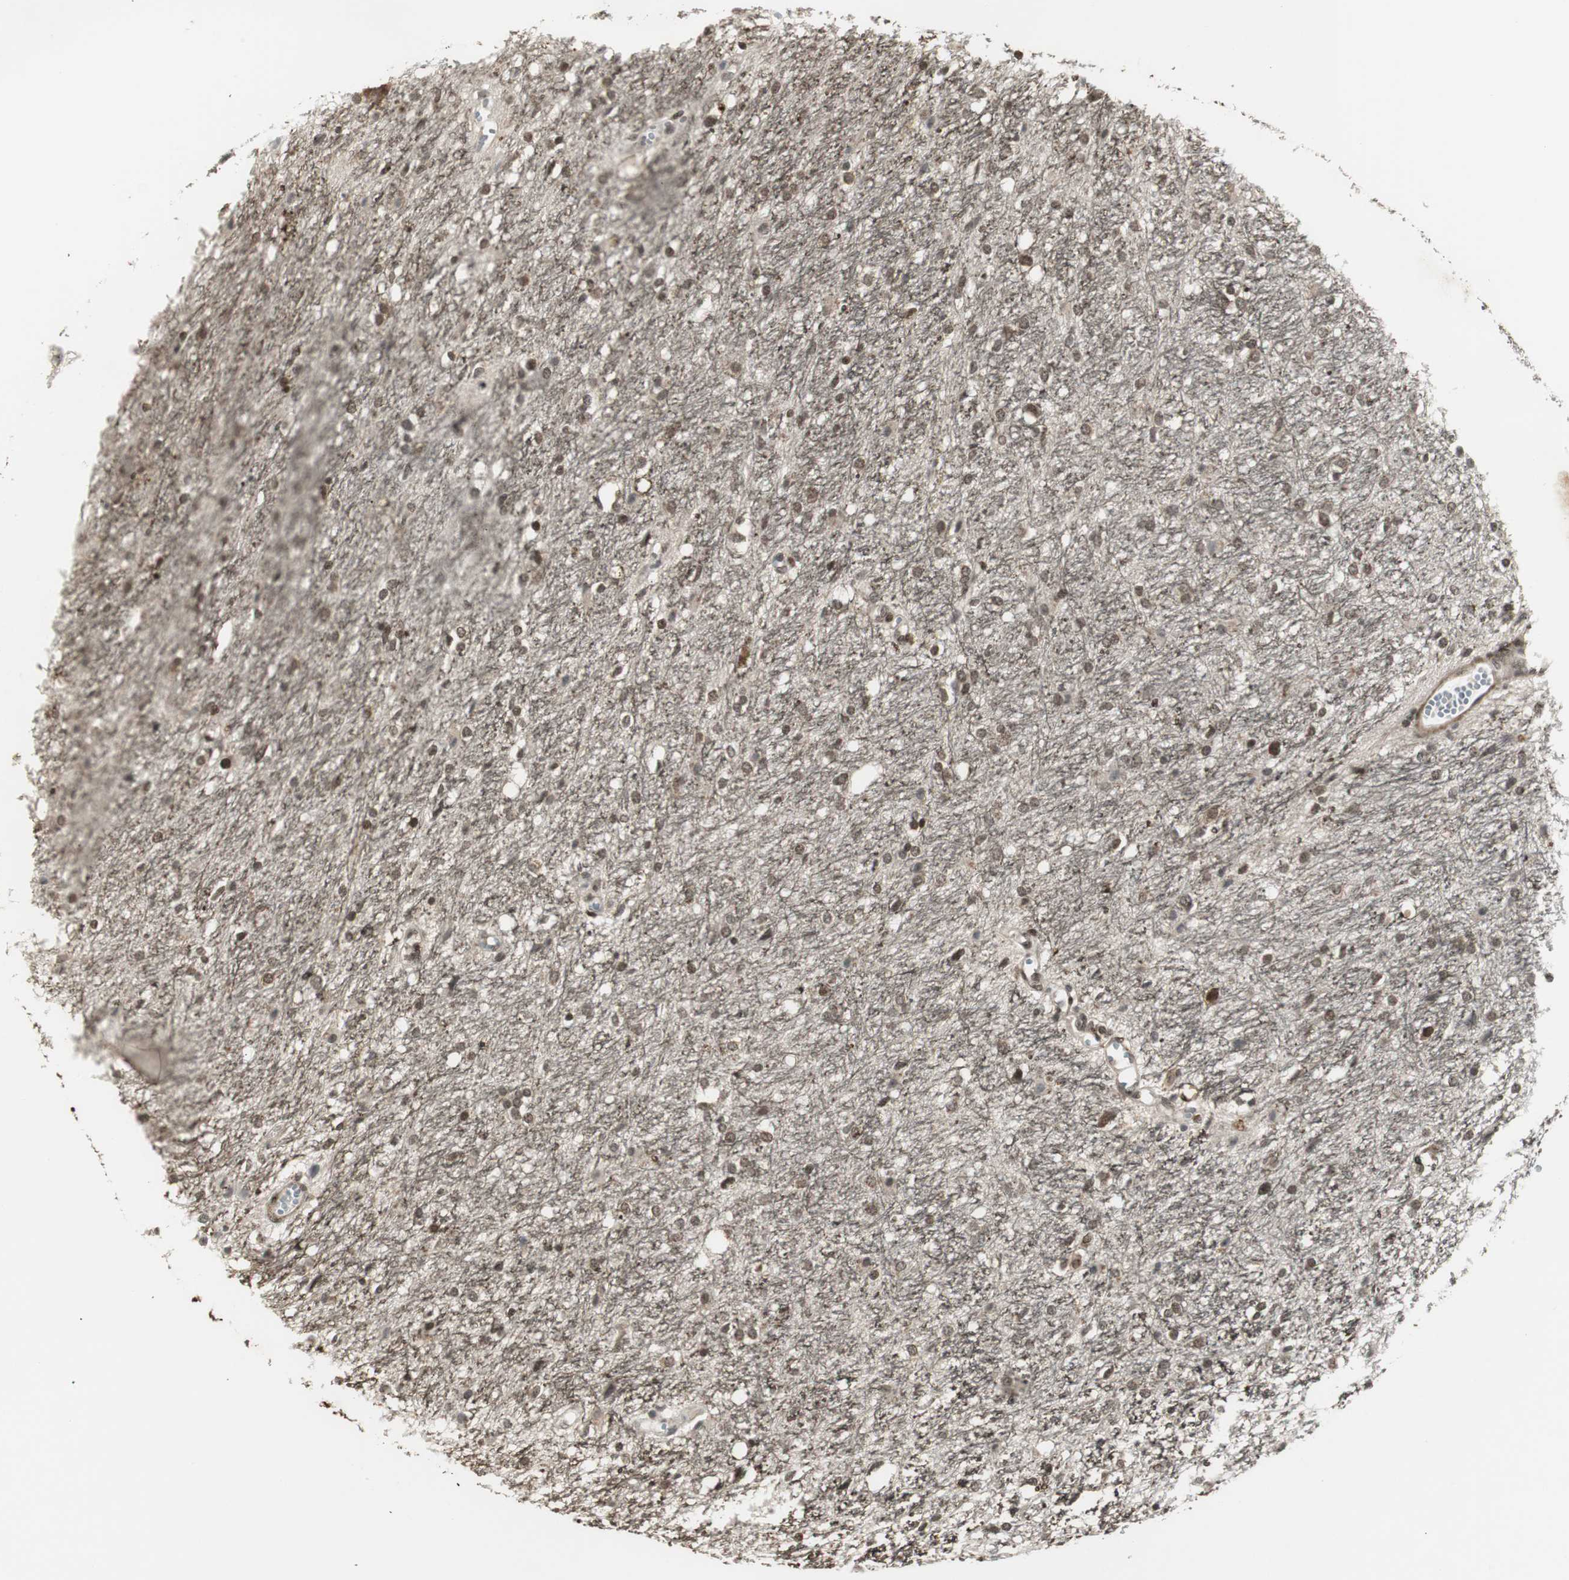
{"staining": {"intensity": "moderate", "quantity": ">75%", "location": "nuclear"}, "tissue": "glioma", "cell_type": "Tumor cells", "image_type": "cancer", "snomed": [{"axis": "morphology", "description": "Glioma, malignant, High grade"}, {"axis": "topography", "description": "Brain"}], "caption": "The image demonstrates immunohistochemical staining of glioma. There is moderate nuclear expression is appreciated in approximately >75% of tumor cells. The staining was performed using DAB (3,3'-diaminobenzidine) to visualize the protein expression in brown, while the nuclei were stained in blue with hematoxylin (Magnification: 20x).", "gene": "MPG", "patient": {"sex": "female", "age": 59}}